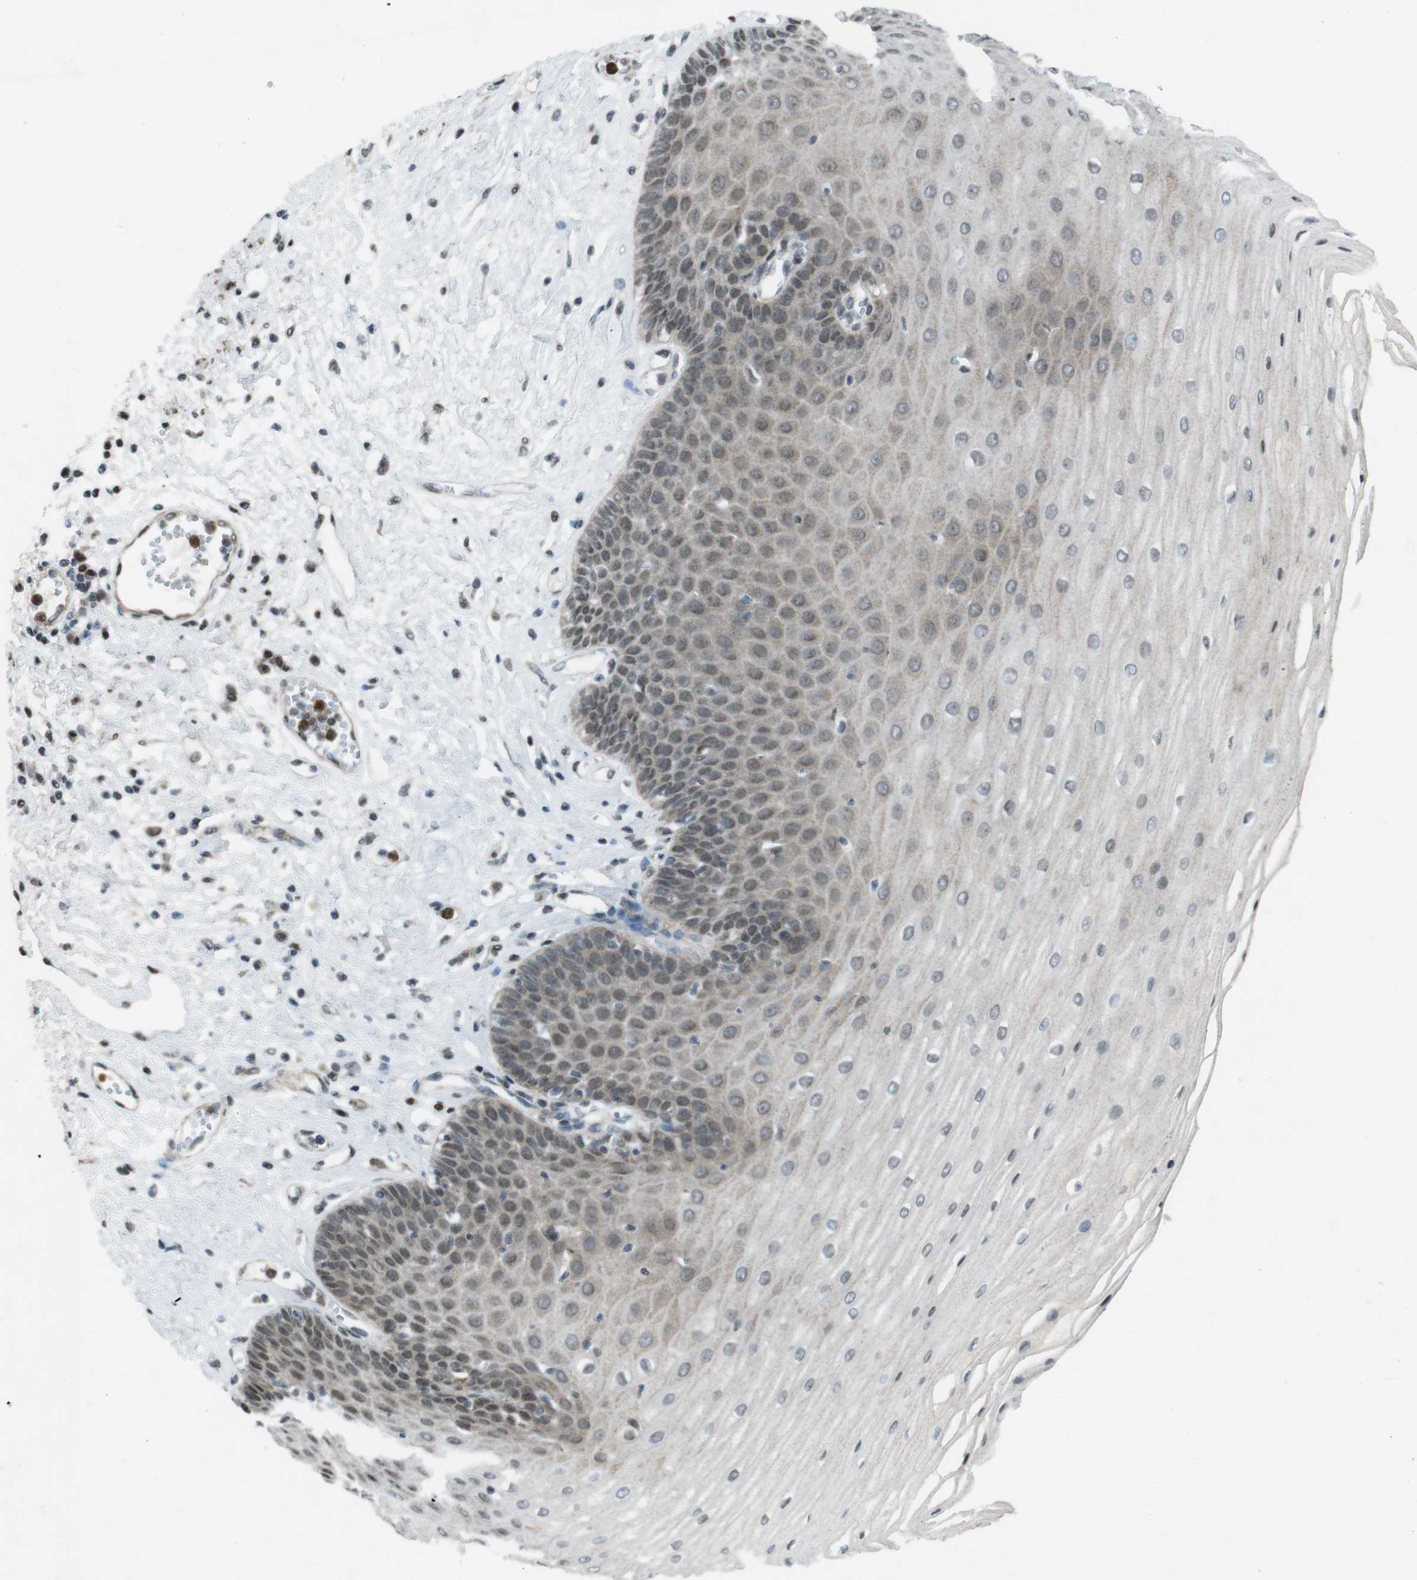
{"staining": {"intensity": "weak", "quantity": "25%-75%", "location": "cytoplasmic/membranous"}, "tissue": "esophagus", "cell_type": "Squamous epithelial cells", "image_type": "normal", "snomed": [{"axis": "morphology", "description": "Normal tissue, NOS"}, {"axis": "morphology", "description": "Squamous cell carcinoma, NOS"}, {"axis": "topography", "description": "Esophagus"}], "caption": "IHC of normal human esophagus displays low levels of weak cytoplasmic/membranous expression in about 25%-75% of squamous epithelial cells.", "gene": "PBRM1", "patient": {"sex": "male", "age": 65}}